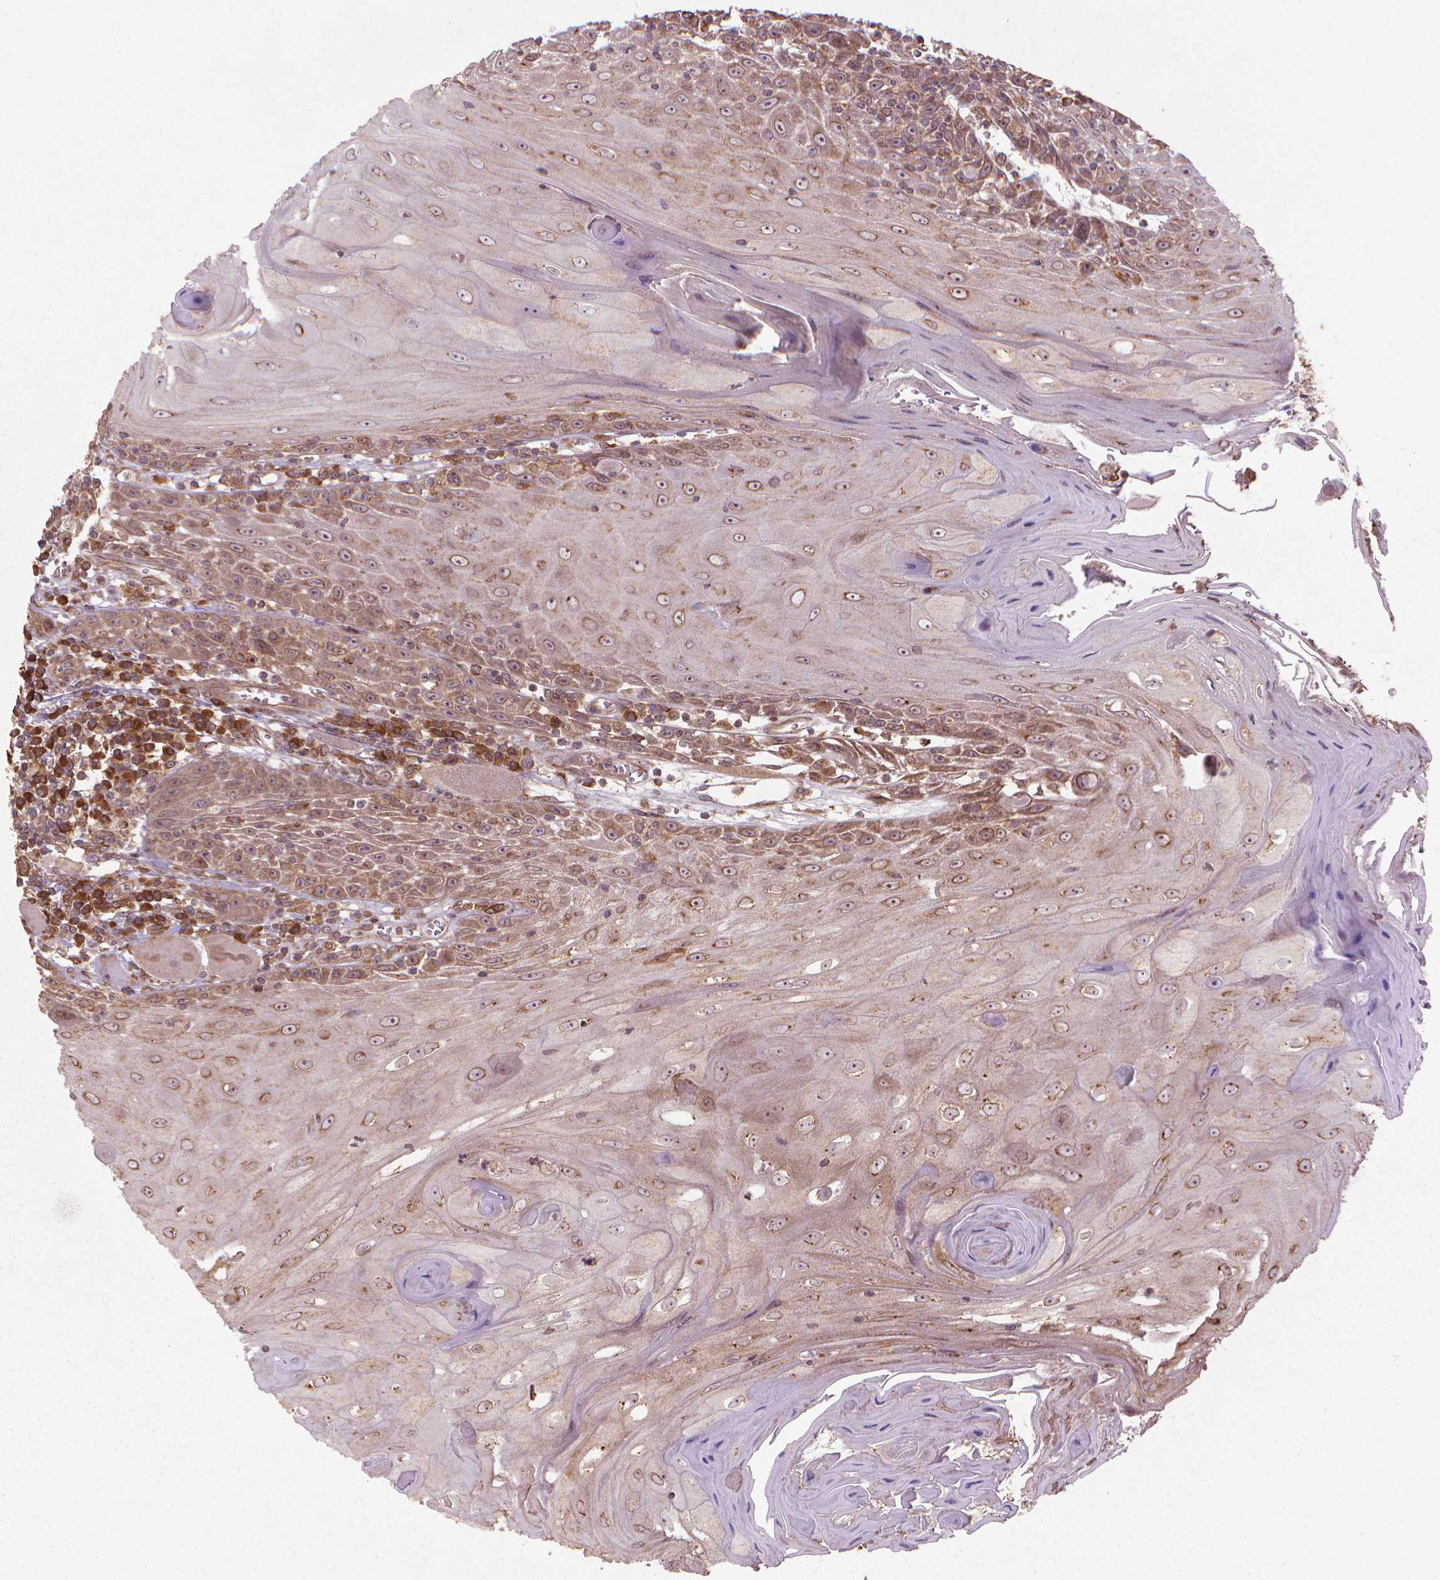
{"staining": {"intensity": "moderate", "quantity": ">75%", "location": "cytoplasmic/membranous"}, "tissue": "head and neck cancer", "cell_type": "Tumor cells", "image_type": "cancer", "snomed": [{"axis": "morphology", "description": "Normal tissue, NOS"}, {"axis": "morphology", "description": "Squamous cell carcinoma, NOS"}, {"axis": "topography", "description": "Oral tissue"}, {"axis": "topography", "description": "Head-Neck"}], "caption": "Squamous cell carcinoma (head and neck) stained with a brown dye displays moderate cytoplasmic/membranous positive staining in approximately >75% of tumor cells.", "gene": "GAS1", "patient": {"sex": "male", "age": 52}}